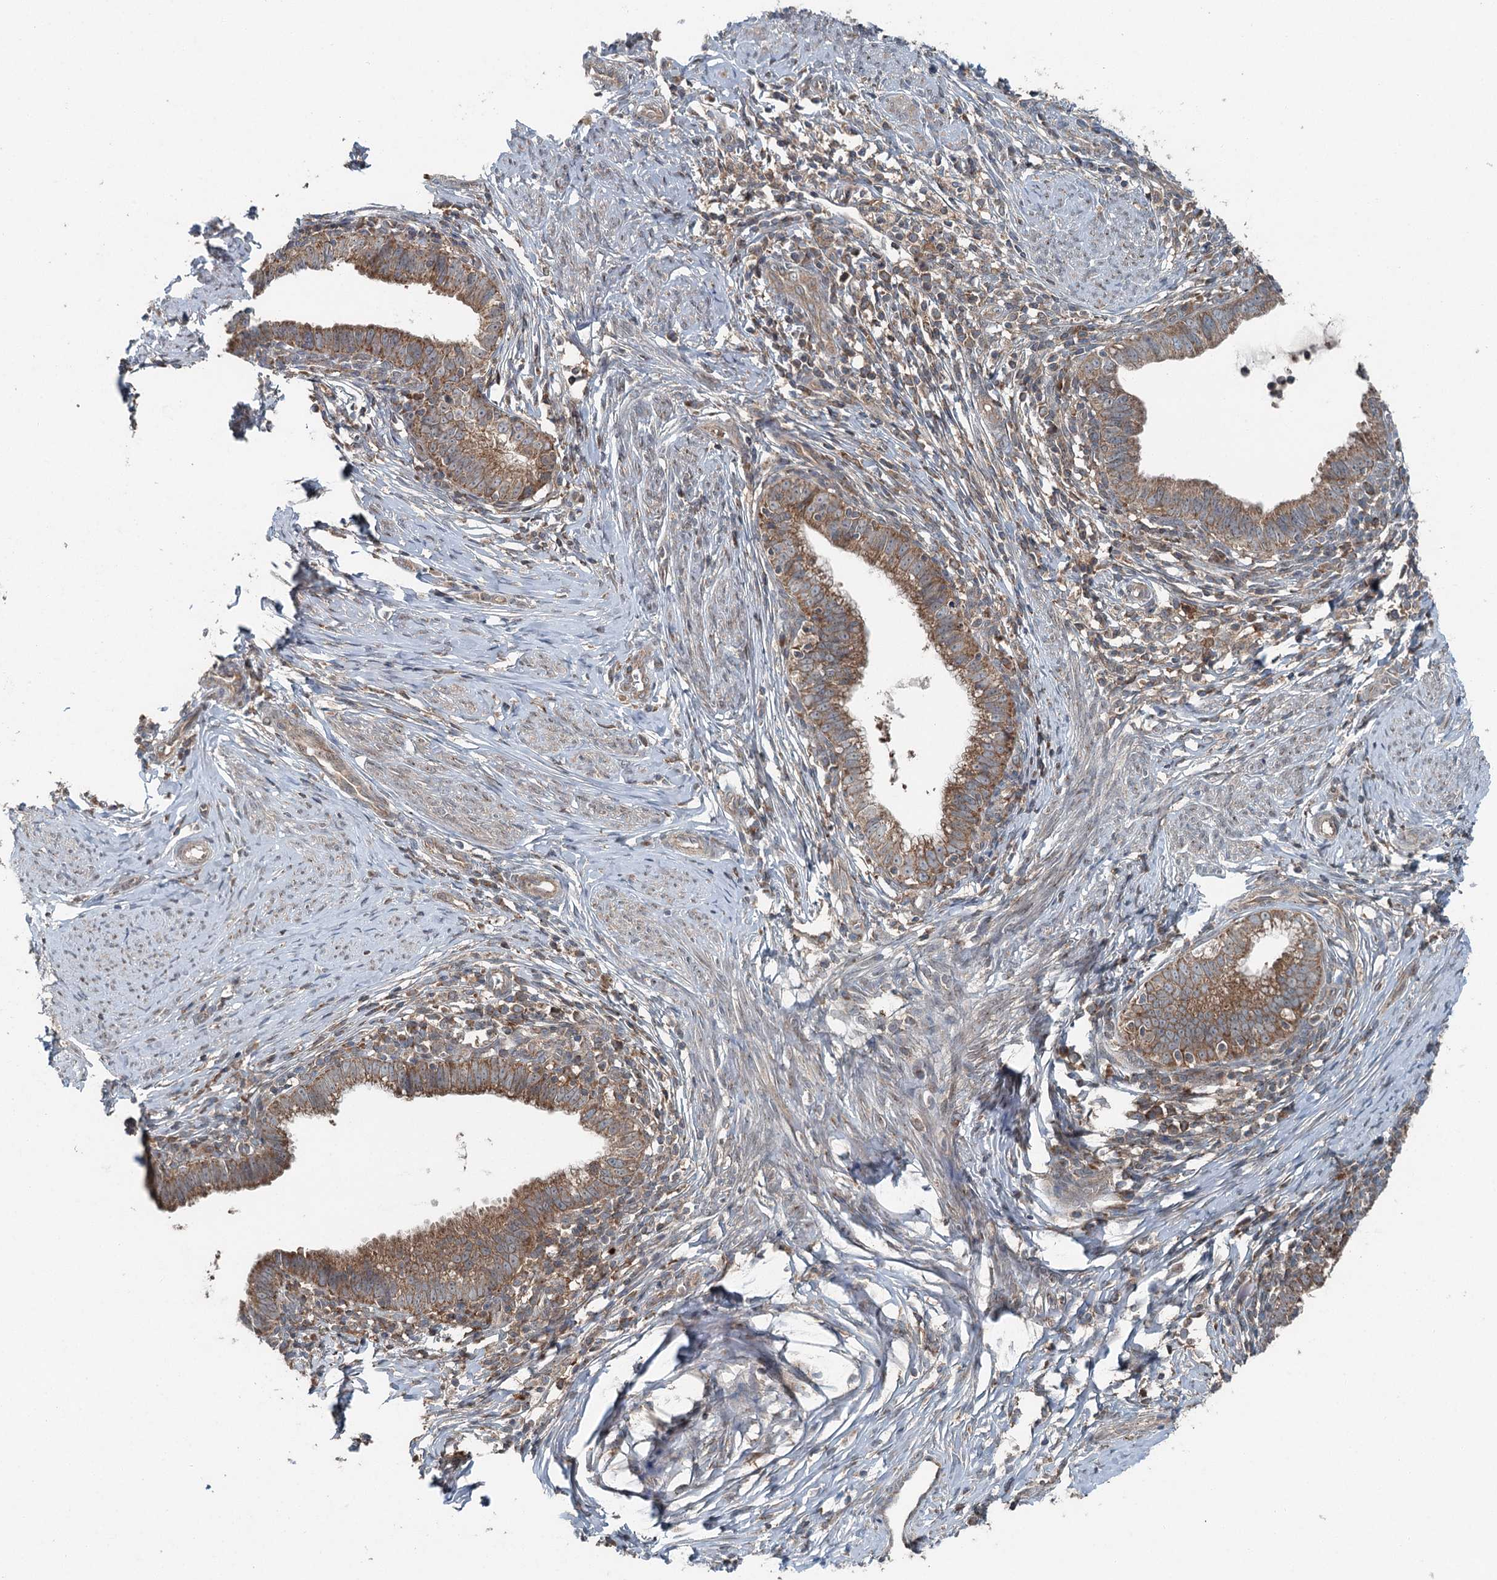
{"staining": {"intensity": "moderate", "quantity": ">75%", "location": "cytoplasmic/membranous"}, "tissue": "cervical cancer", "cell_type": "Tumor cells", "image_type": "cancer", "snomed": [{"axis": "morphology", "description": "Adenocarcinoma, NOS"}, {"axis": "topography", "description": "Cervix"}], "caption": "Adenocarcinoma (cervical) tissue displays moderate cytoplasmic/membranous positivity in approximately >75% of tumor cells", "gene": "SKIC3", "patient": {"sex": "female", "age": 36}}